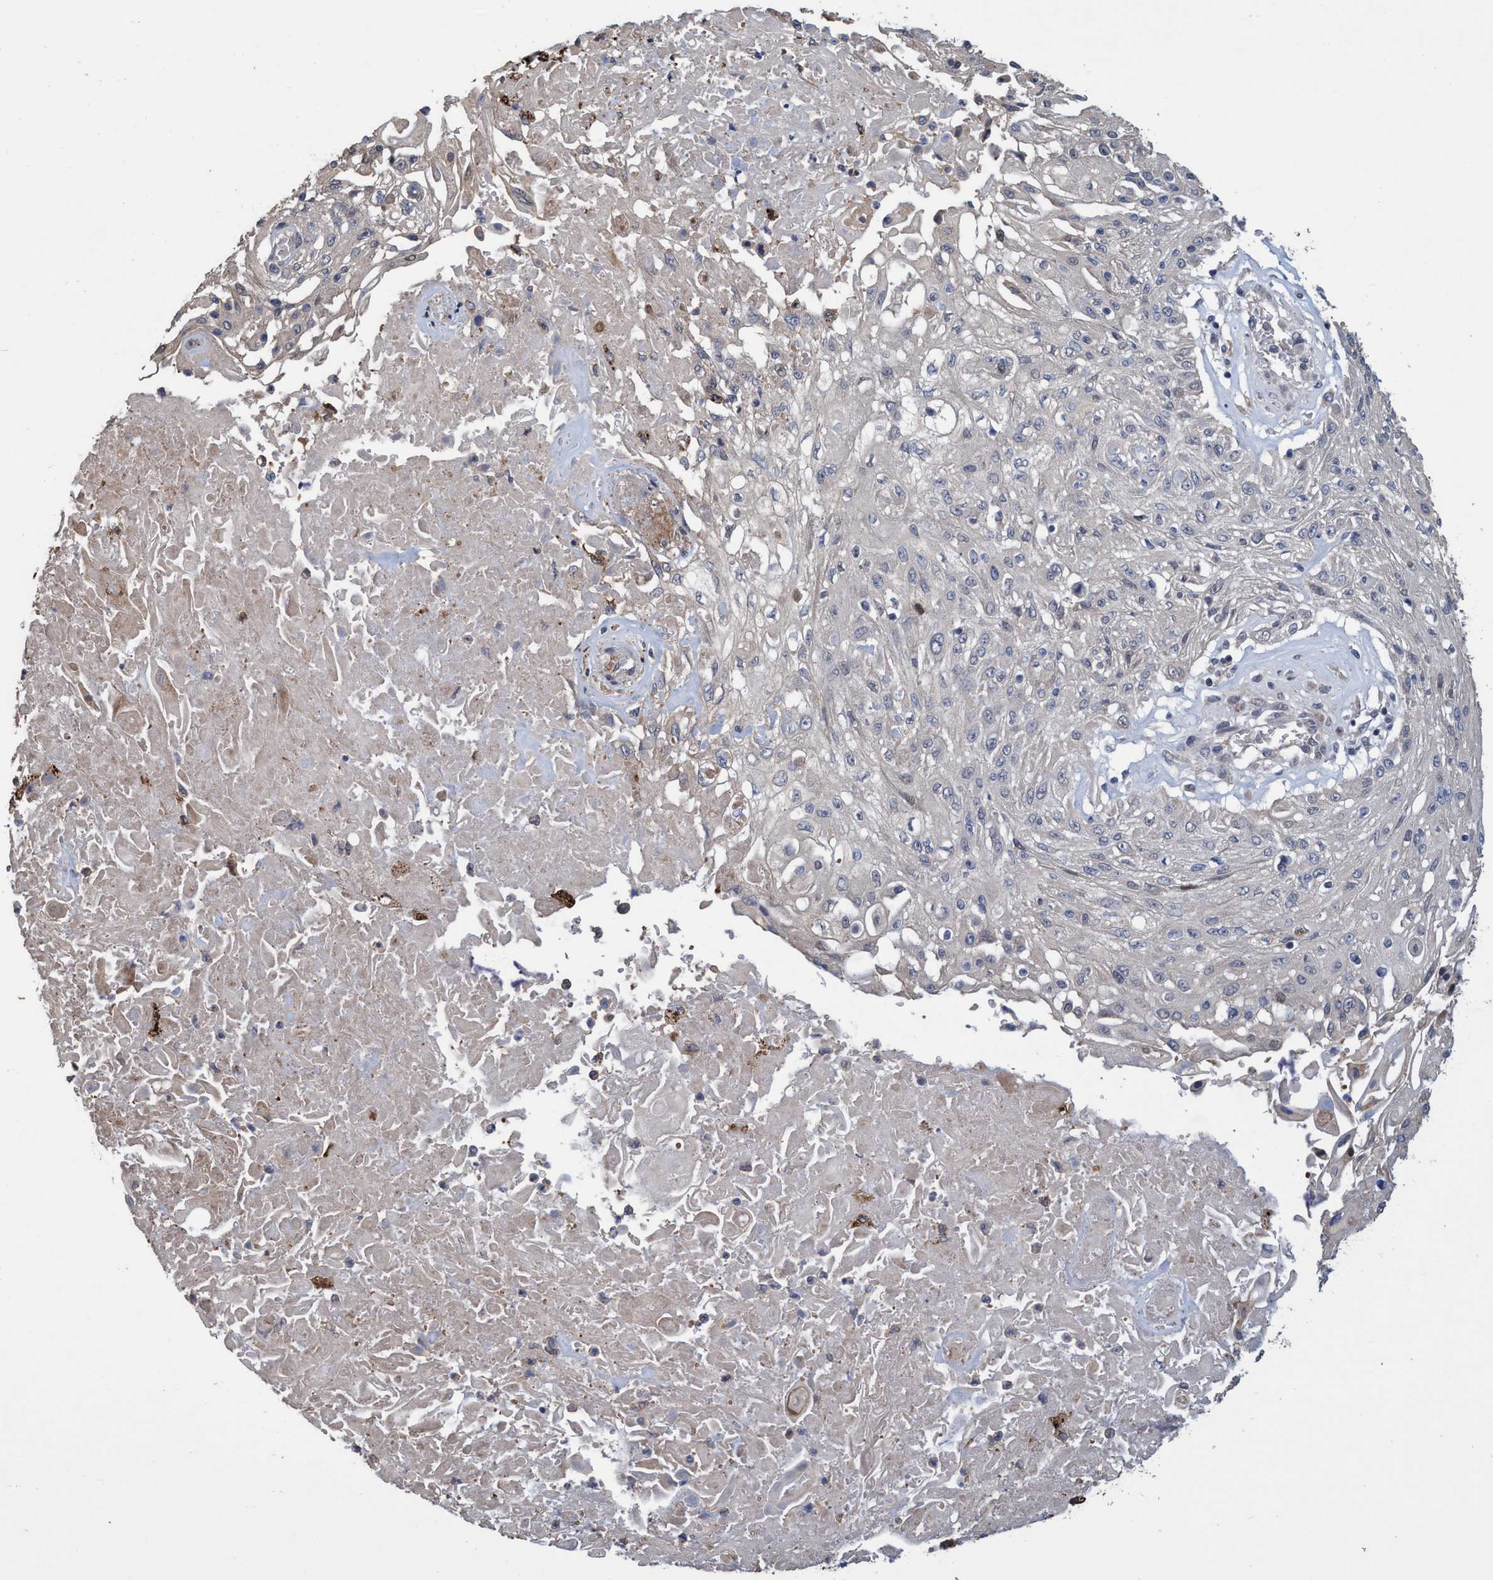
{"staining": {"intensity": "moderate", "quantity": "25%-75%", "location": "cytoplasmic/membranous"}, "tissue": "skin cancer", "cell_type": "Tumor cells", "image_type": "cancer", "snomed": [{"axis": "morphology", "description": "Squamous cell carcinoma, NOS"}, {"axis": "topography", "description": "Skin"}], "caption": "Immunohistochemistry (IHC) staining of squamous cell carcinoma (skin), which reveals medium levels of moderate cytoplasmic/membranous positivity in about 25%-75% of tumor cells indicating moderate cytoplasmic/membranous protein positivity. The staining was performed using DAB (brown) for protein detection and nuclei were counterstained in hematoxylin (blue).", "gene": "BBS9", "patient": {"sex": "male", "age": 75}}